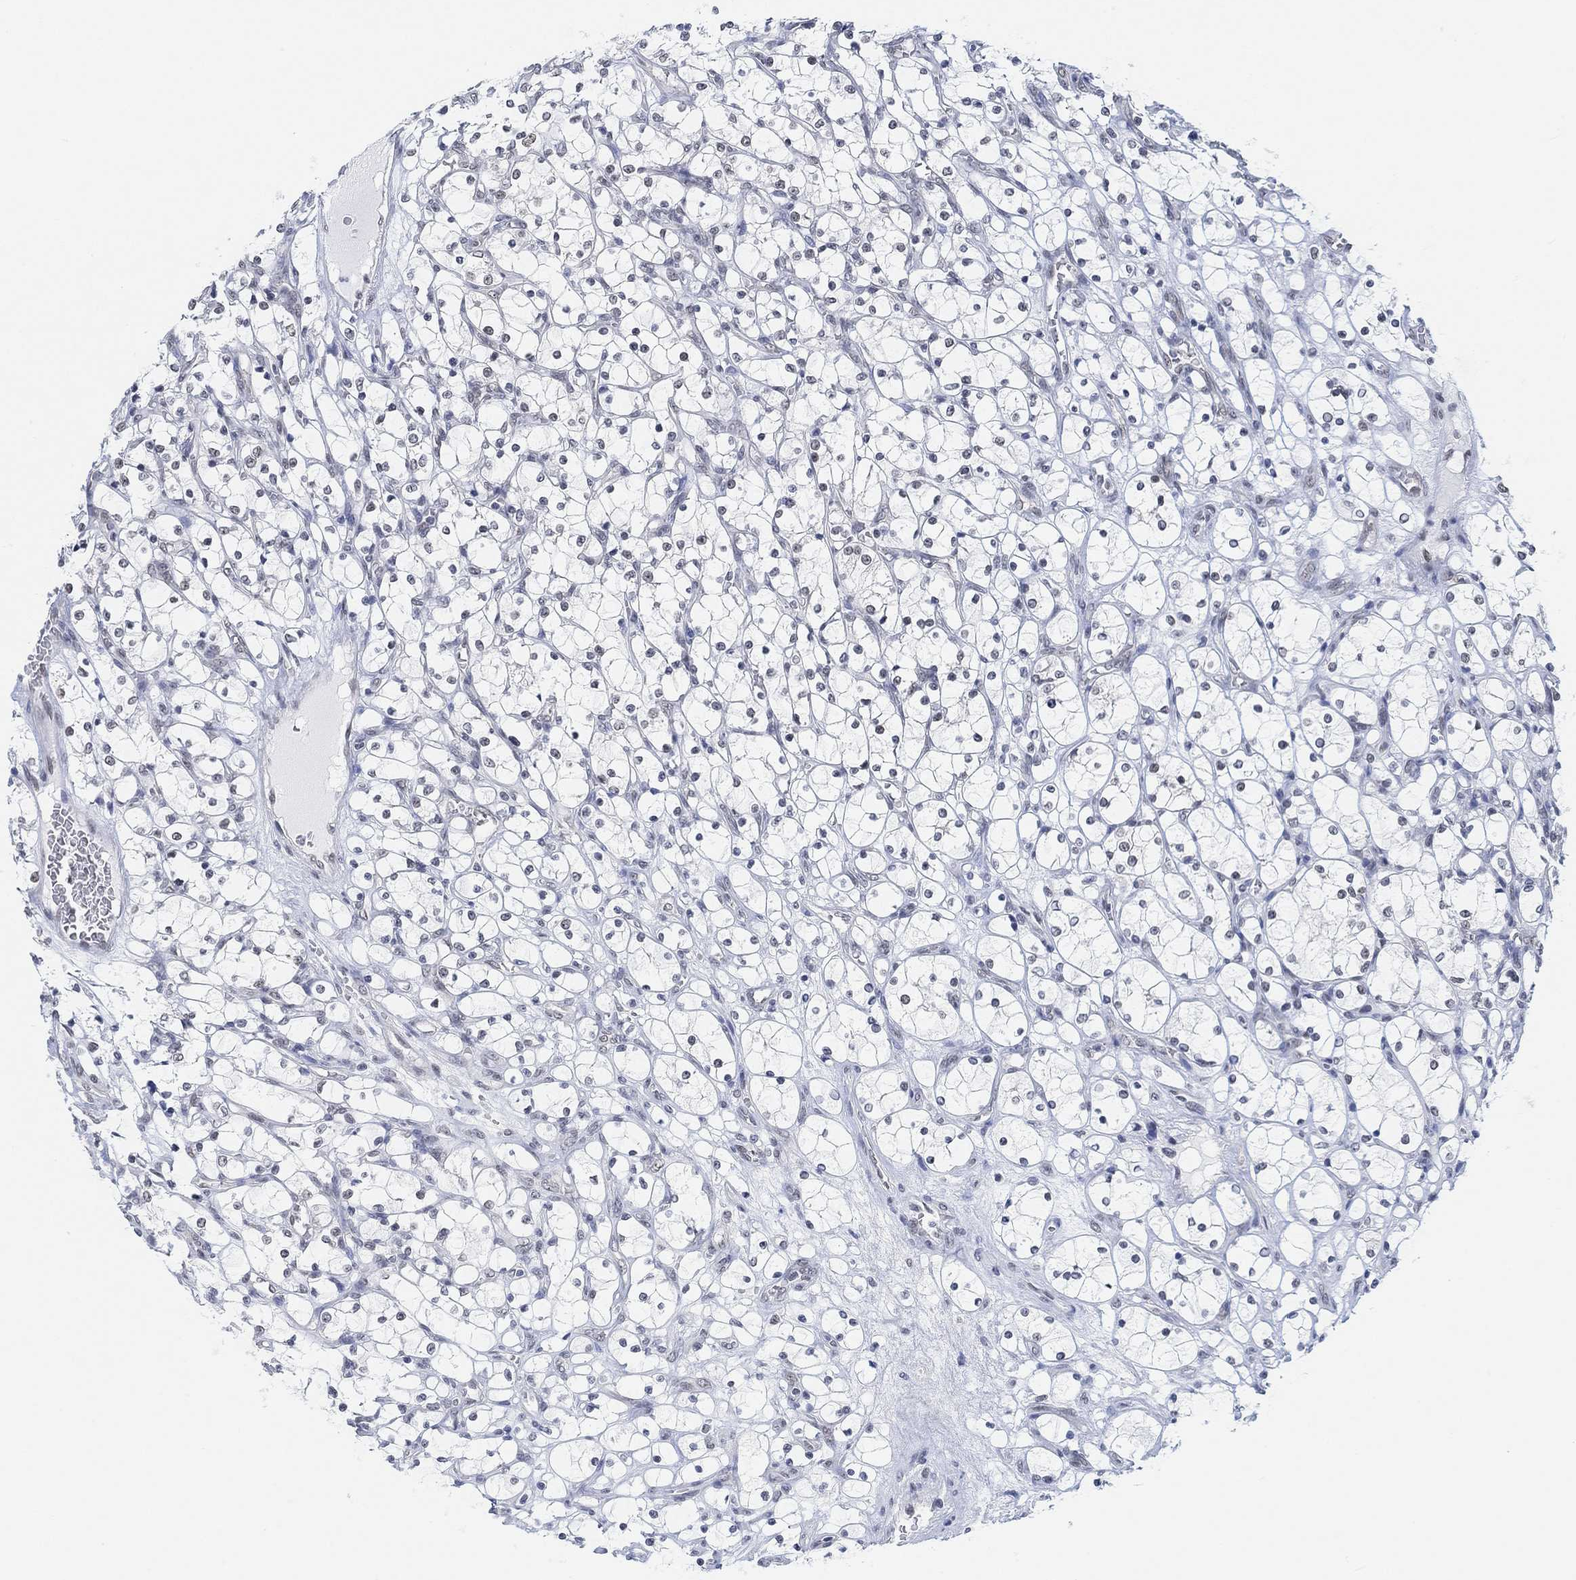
{"staining": {"intensity": "negative", "quantity": "none", "location": "none"}, "tissue": "renal cancer", "cell_type": "Tumor cells", "image_type": "cancer", "snomed": [{"axis": "morphology", "description": "Adenocarcinoma, NOS"}, {"axis": "topography", "description": "Kidney"}], "caption": "Tumor cells are negative for brown protein staining in adenocarcinoma (renal).", "gene": "PURG", "patient": {"sex": "female", "age": 69}}